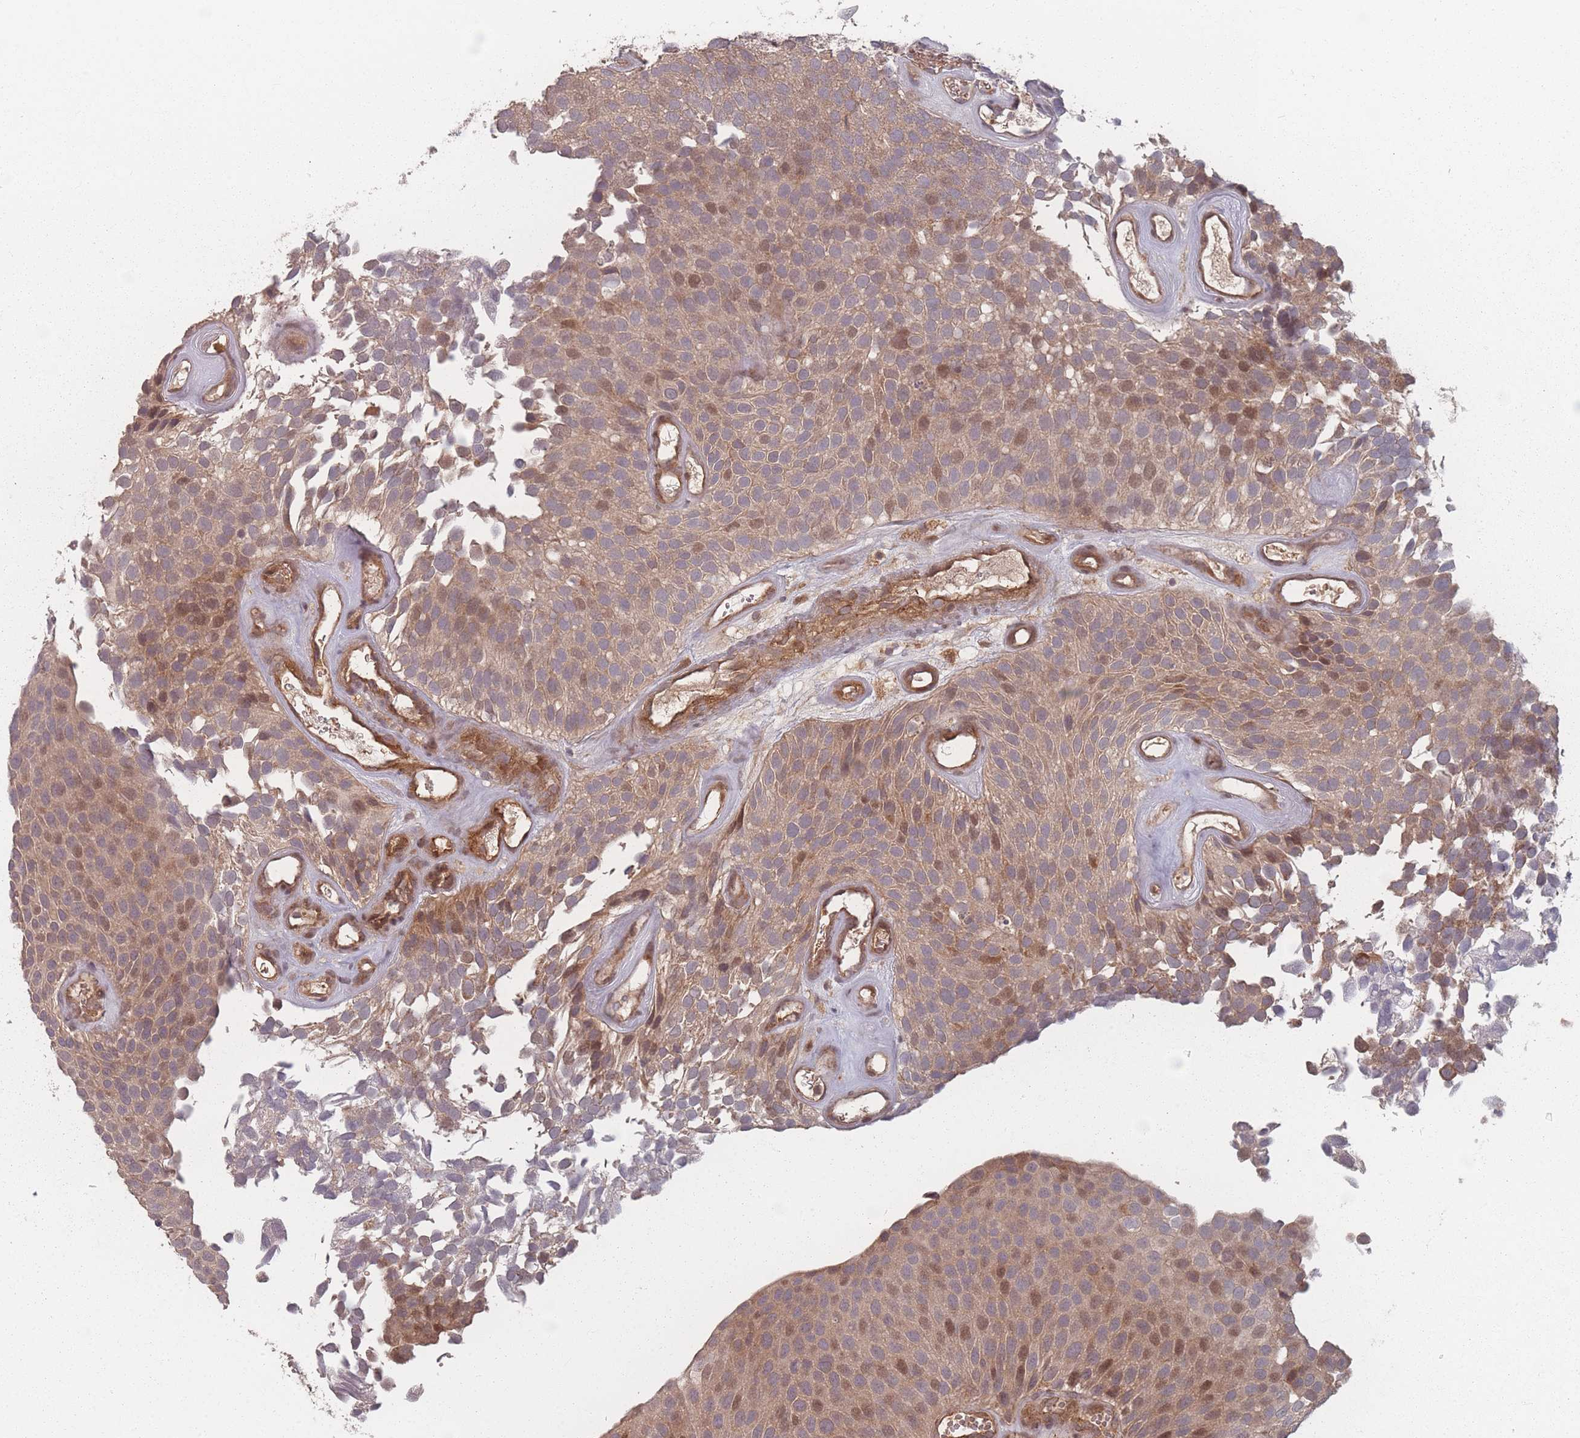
{"staining": {"intensity": "moderate", "quantity": "25%-75%", "location": "cytoplasmic/membranous,nuclear"}, "tissue": "urothelial cancer", "cell_type": "Tumor cells", "image_type": "cancer", "snomed": [{"axis": "morphology", "description": "Urothelial carcinoma, Low grade"}, {"axis": "topography", "description": "Urinary bladder"}], "caption": "The micrograph demonstrates staining of low-grade urothelial carcinoma, revealing moderate cytoplasmic/membranous and nuclear protein positivity (brown color) within tumor cells.", "gene": "HAGH", "patient": {"sex": "male", "age": 89}}